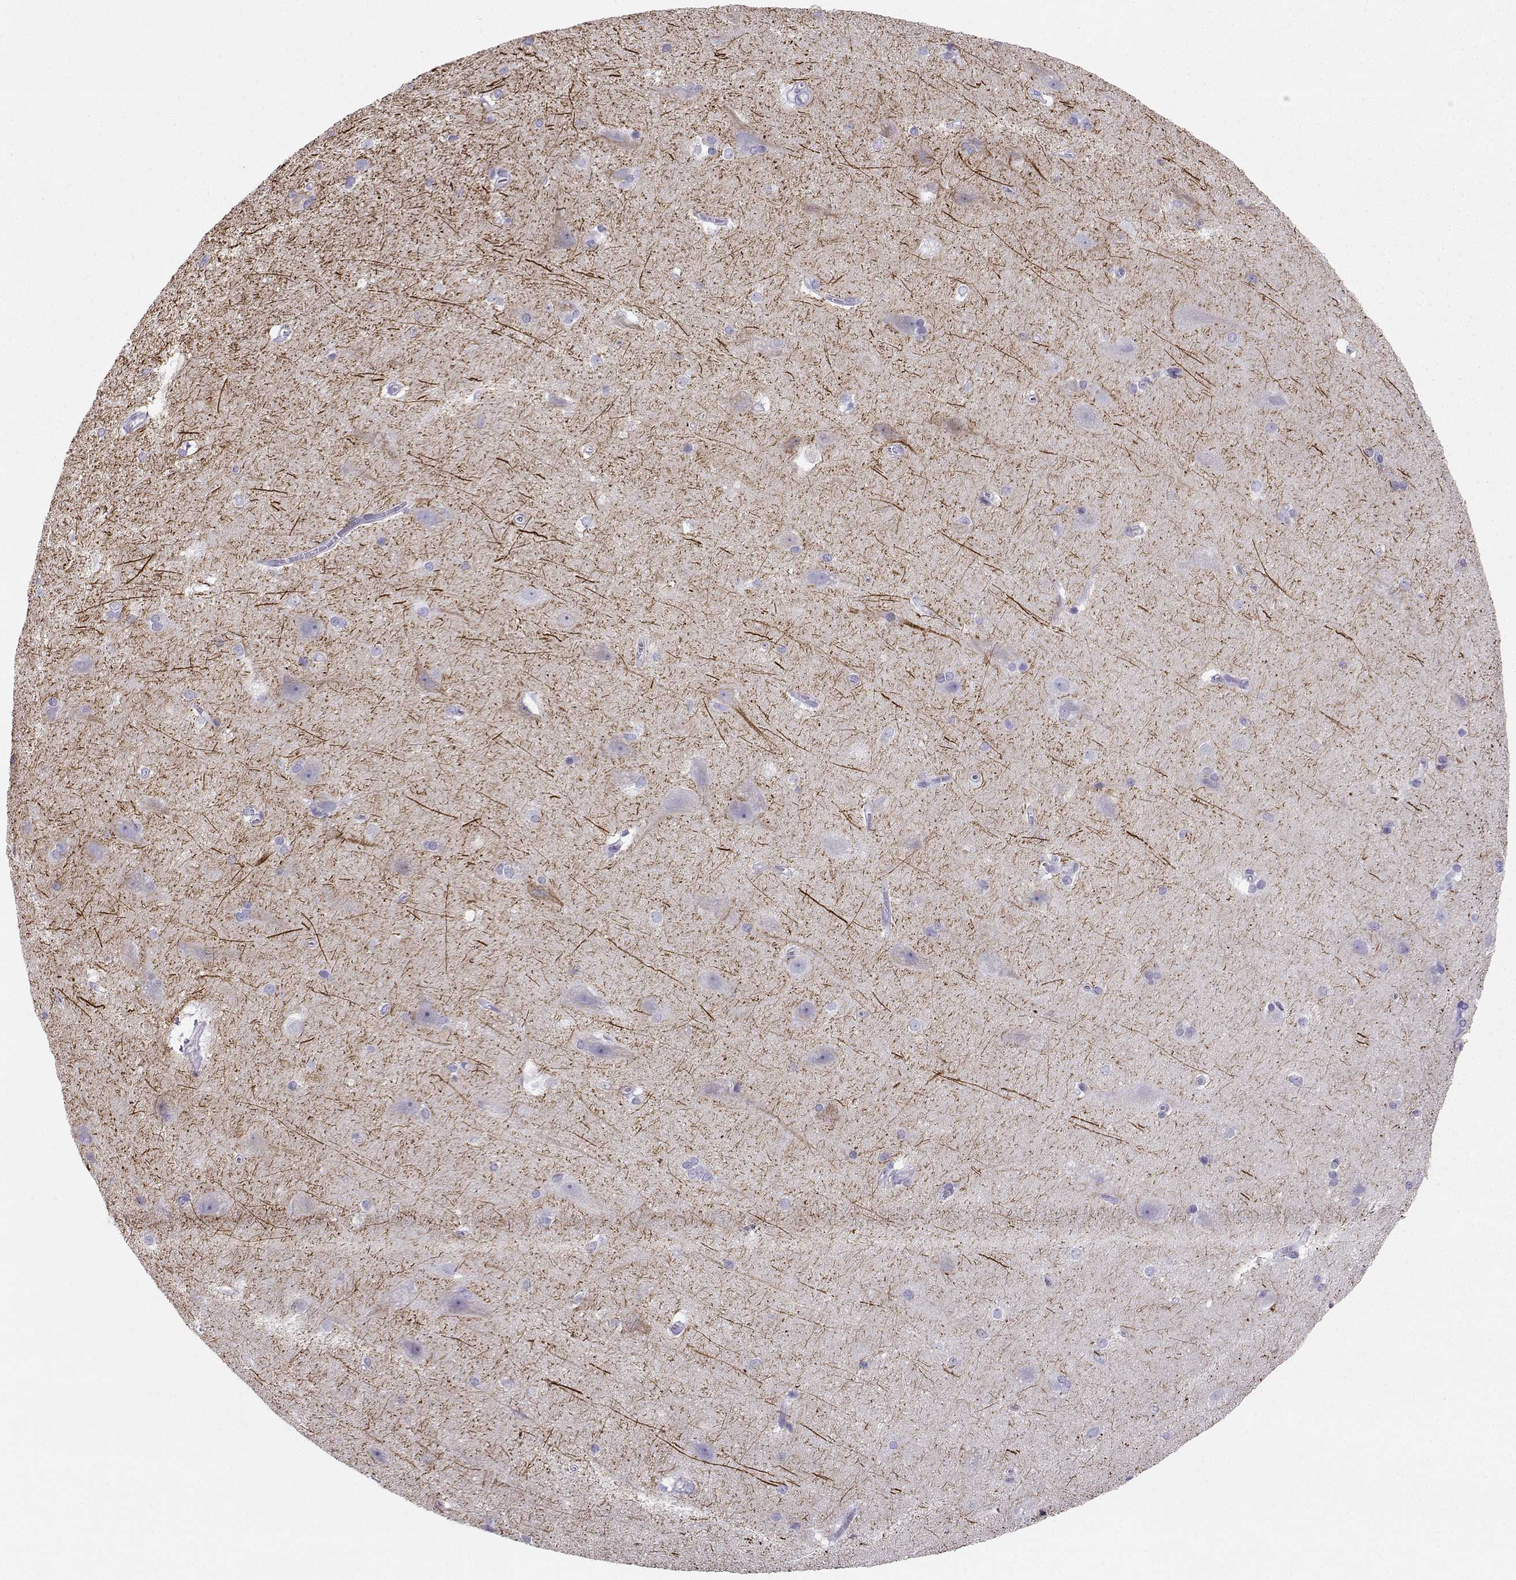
{"staining": {"intensity": "negative", "quantity": "none", "location": "none"}, "tissue": "hippocampus", "cell_type": "Glial cells", "image_type": "normal", "snomed": [{"axis": "morphology", "description": "Normal tissue, NOS"}, {"axis": "topography", "description": "Cerebral cortex"}, {"axis": "topography", "description": "Hippocampus"}], "caption": "Immunohistochemistry micrograph of normal human hippocampus stained for a protein (brown), which exhibits no expression in glial cells. (DAB IHC with hematoxylin counter stain).", "gene": "NEFL", "patient": {"sex": "female", "age": 19}}